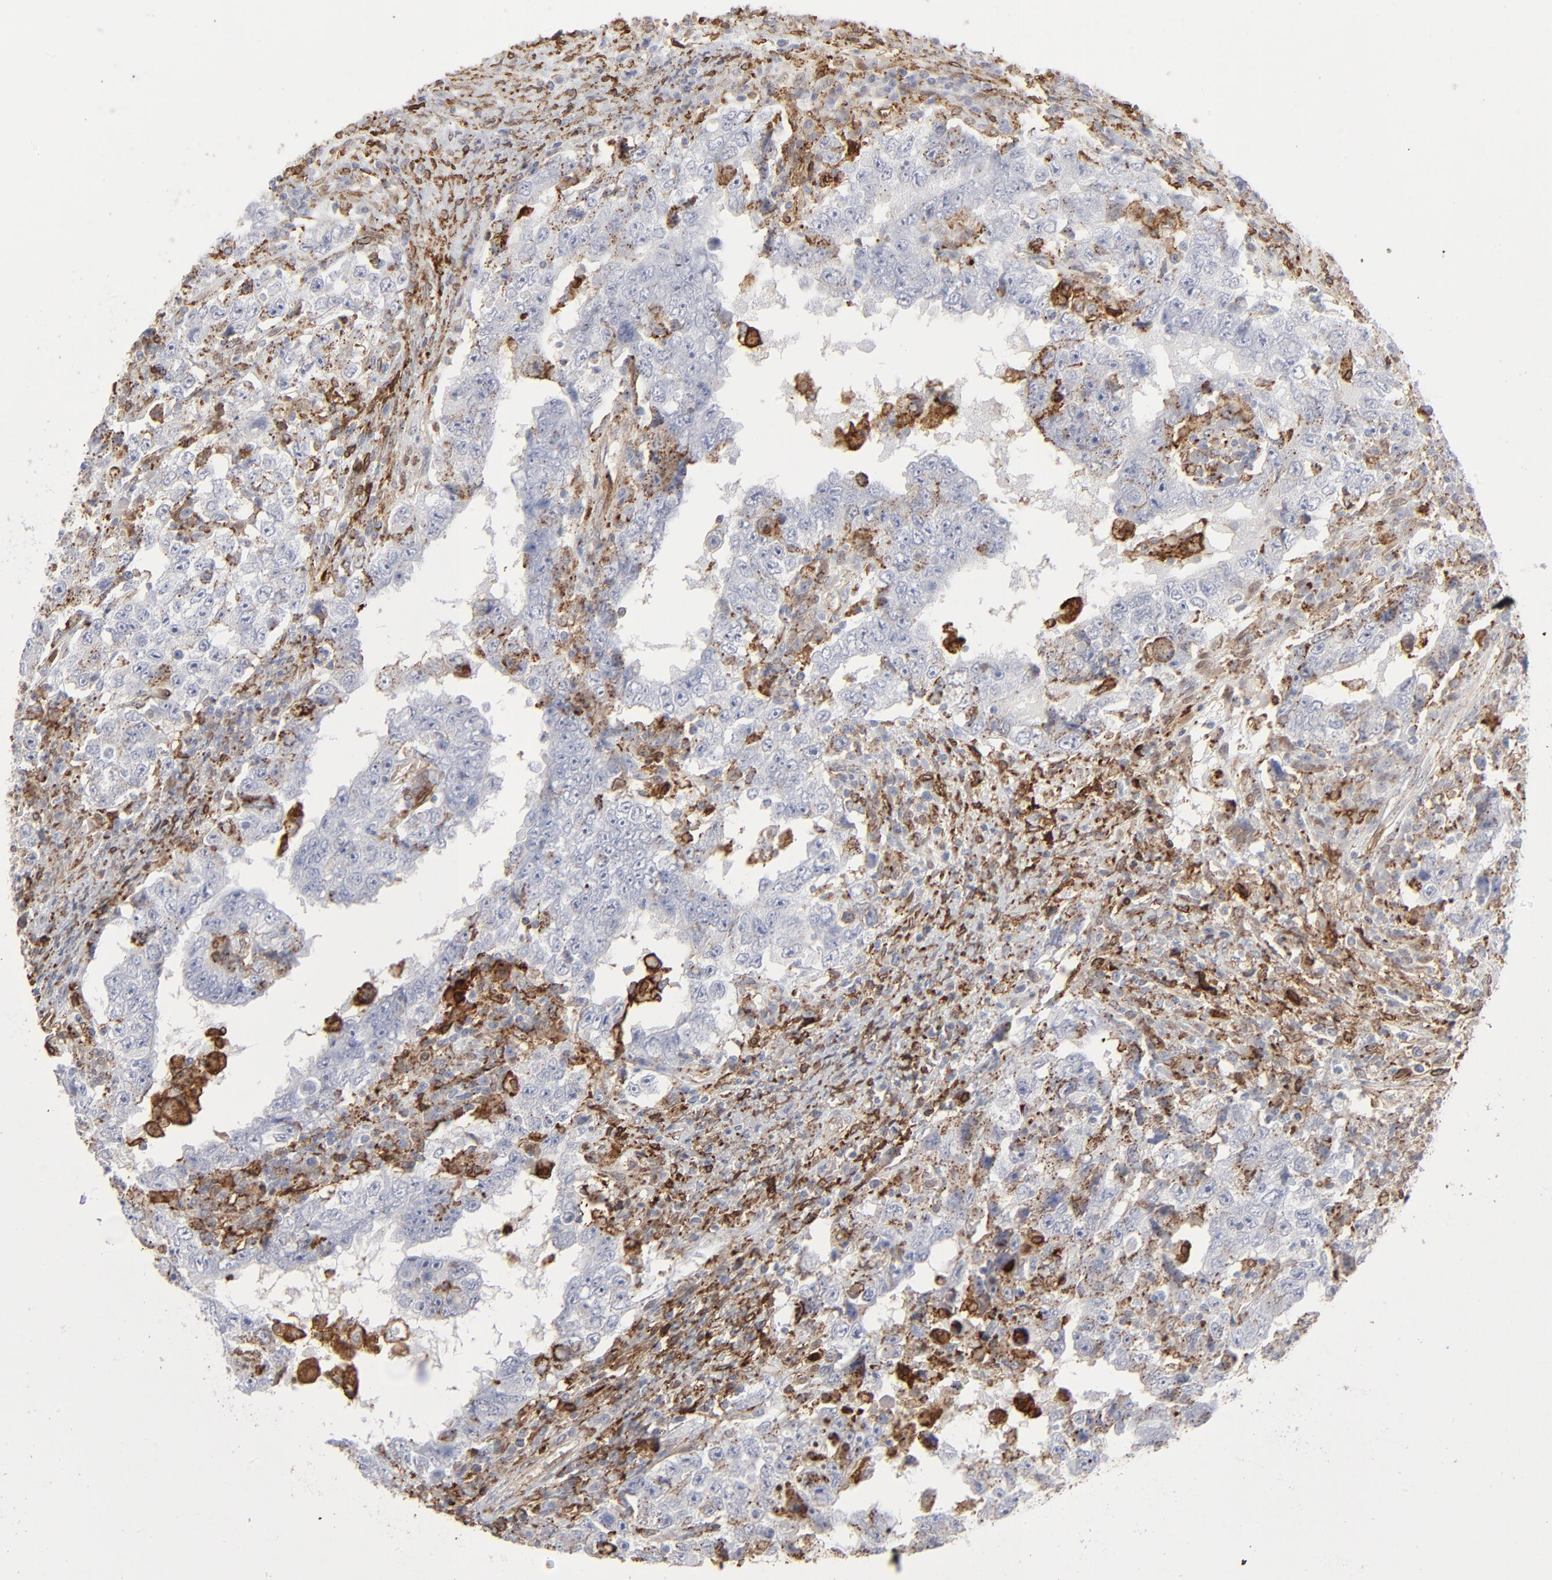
{"staining": {"intensity": "moderate", "quantity": "25%-75%", "location": "cytoplasmic/membranous"}, "tissue": "testis cancer", "cell_type": "Tumor cells", "image_type": "cancer", "snomed": [{"axis": "morphology", "description": "Carcinoma, Embryonal, NOS"}, {"axis": "topography", "description": "Testis"}], "caption": "Immunohistochemical staining of human testis embryonal carcinoma demonstrates medium levels of moderate cytoplasmic/membranous protein positivity in approximately 25%-75% of tumor cells. Using DAB (brown) and hematoxylin (blue) stains, captured at high magnification using brightfield microscopy.", "gene": "ANXA5", "patient": {"sex": "male", "age": 26}}